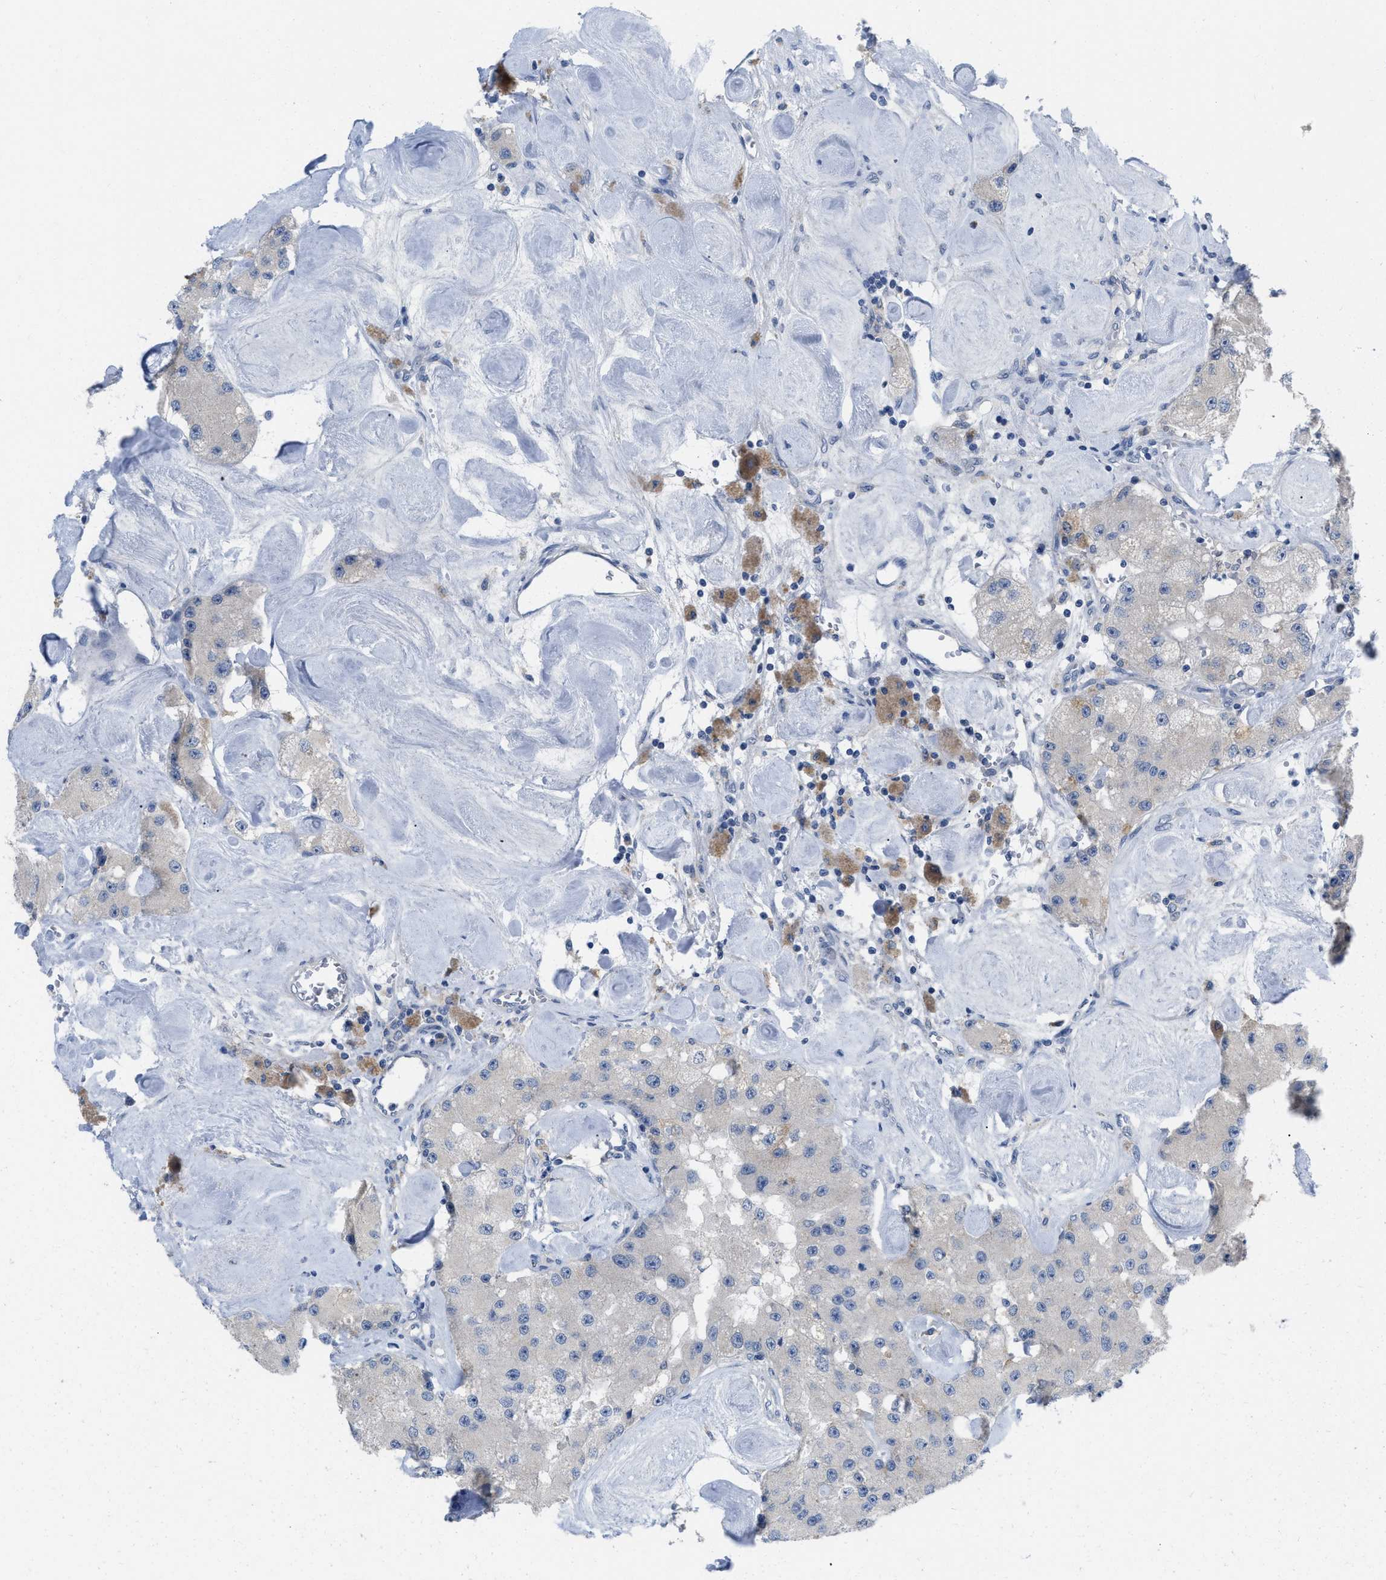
{"staining": {"intensity": "negative", "quantity": "none", "location": "none"}, "tissue": "carcinoid", "cell_type": "Tumor cells", "image_type": "cancer", "snomed": [{"axis": "morphology", "description": "Carcinoid, malignant, NOS"}, {"axis": "topography", "description": "Pancreas"}], "caption": "DAB immunohistochemical staining of carcinoid (malignant) reveals no significant expression in tumor cells.", "gene": "PYY", "patient": {"sex": "male", "age": 41}}